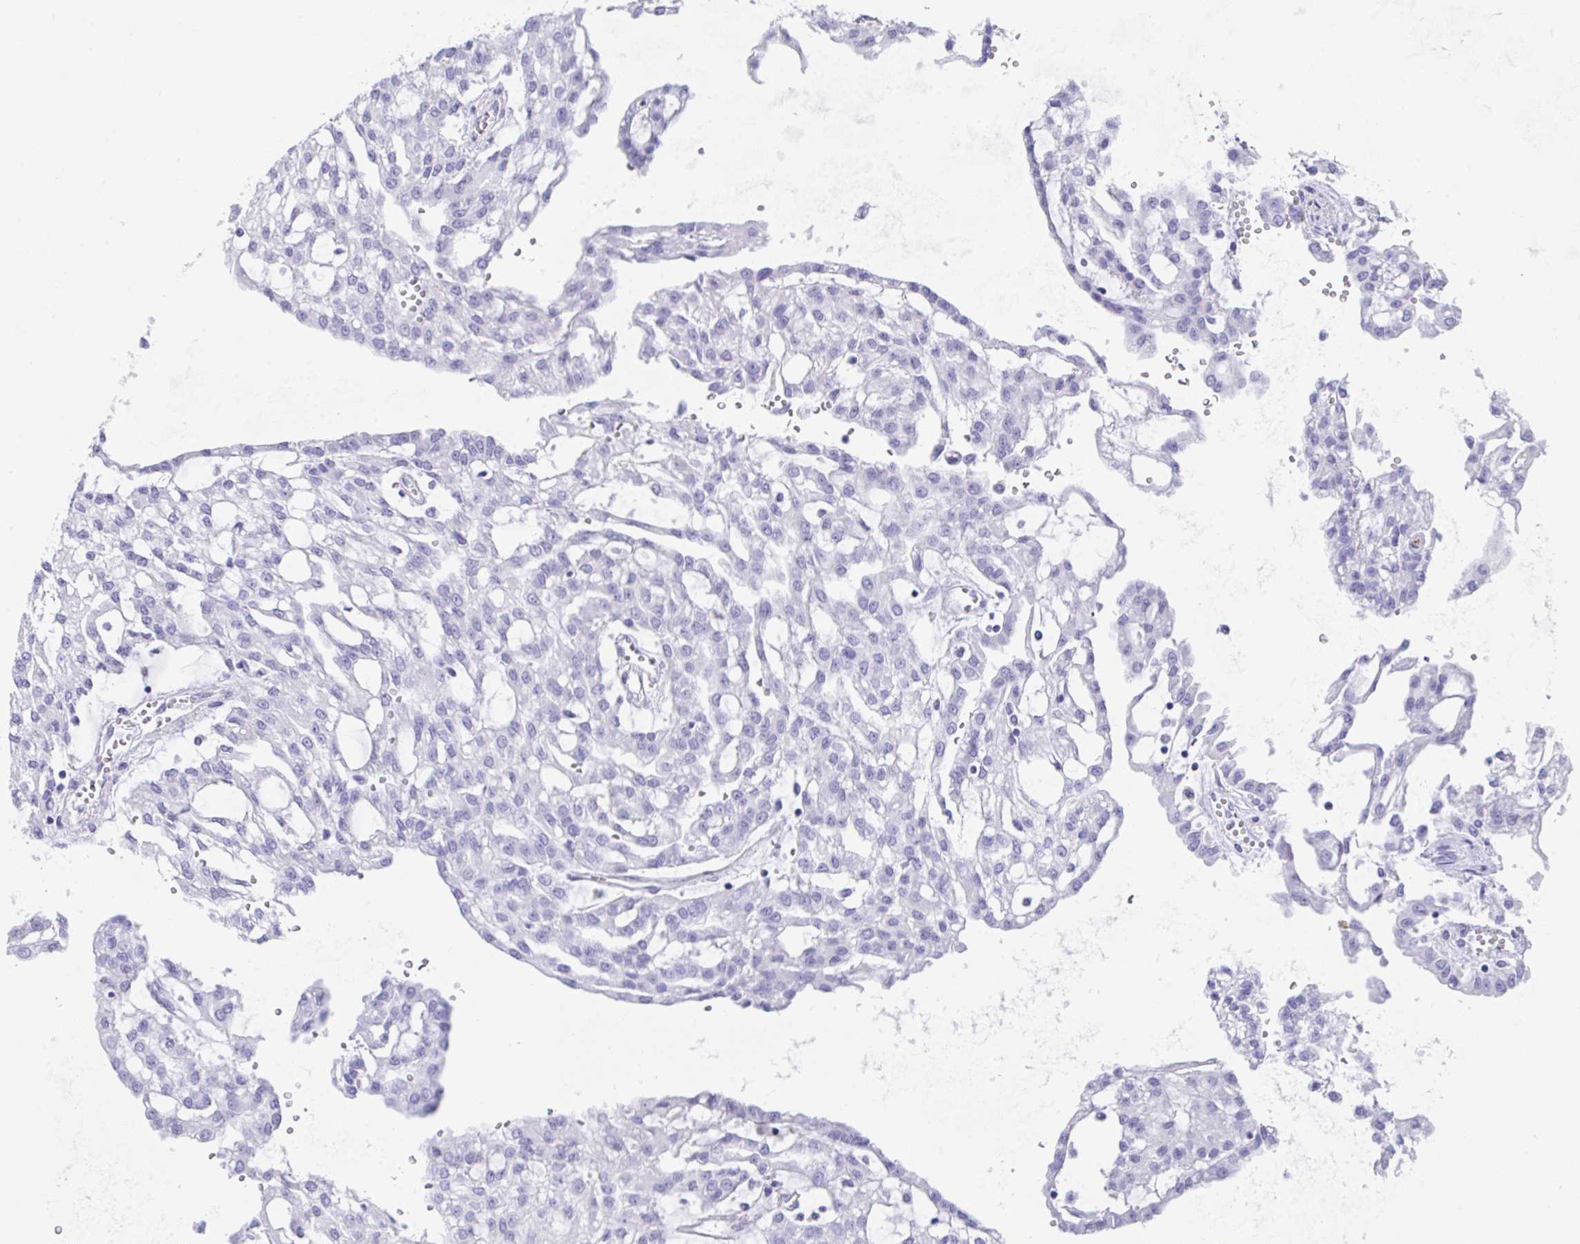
{"staining": {"intensity": "negative", "quantity": "none", "location": "none"}, "tissue": "renal cancer", "cell_type": "Tumor cells", "image_type": "cancer", "snomed": [{"axis": "morphology", "description": "Adenocarcinoma, NOS"}, {"axis": "topography", "description": "Kidney"}], "caption": "DAB (3,3'-diaminobenzidine) immunohistochemical staining of renal cancer demonstrates no significant expression in tumor cells.", "gene": "KMT2E", "patient": {"sex": "male", "age": 63}}